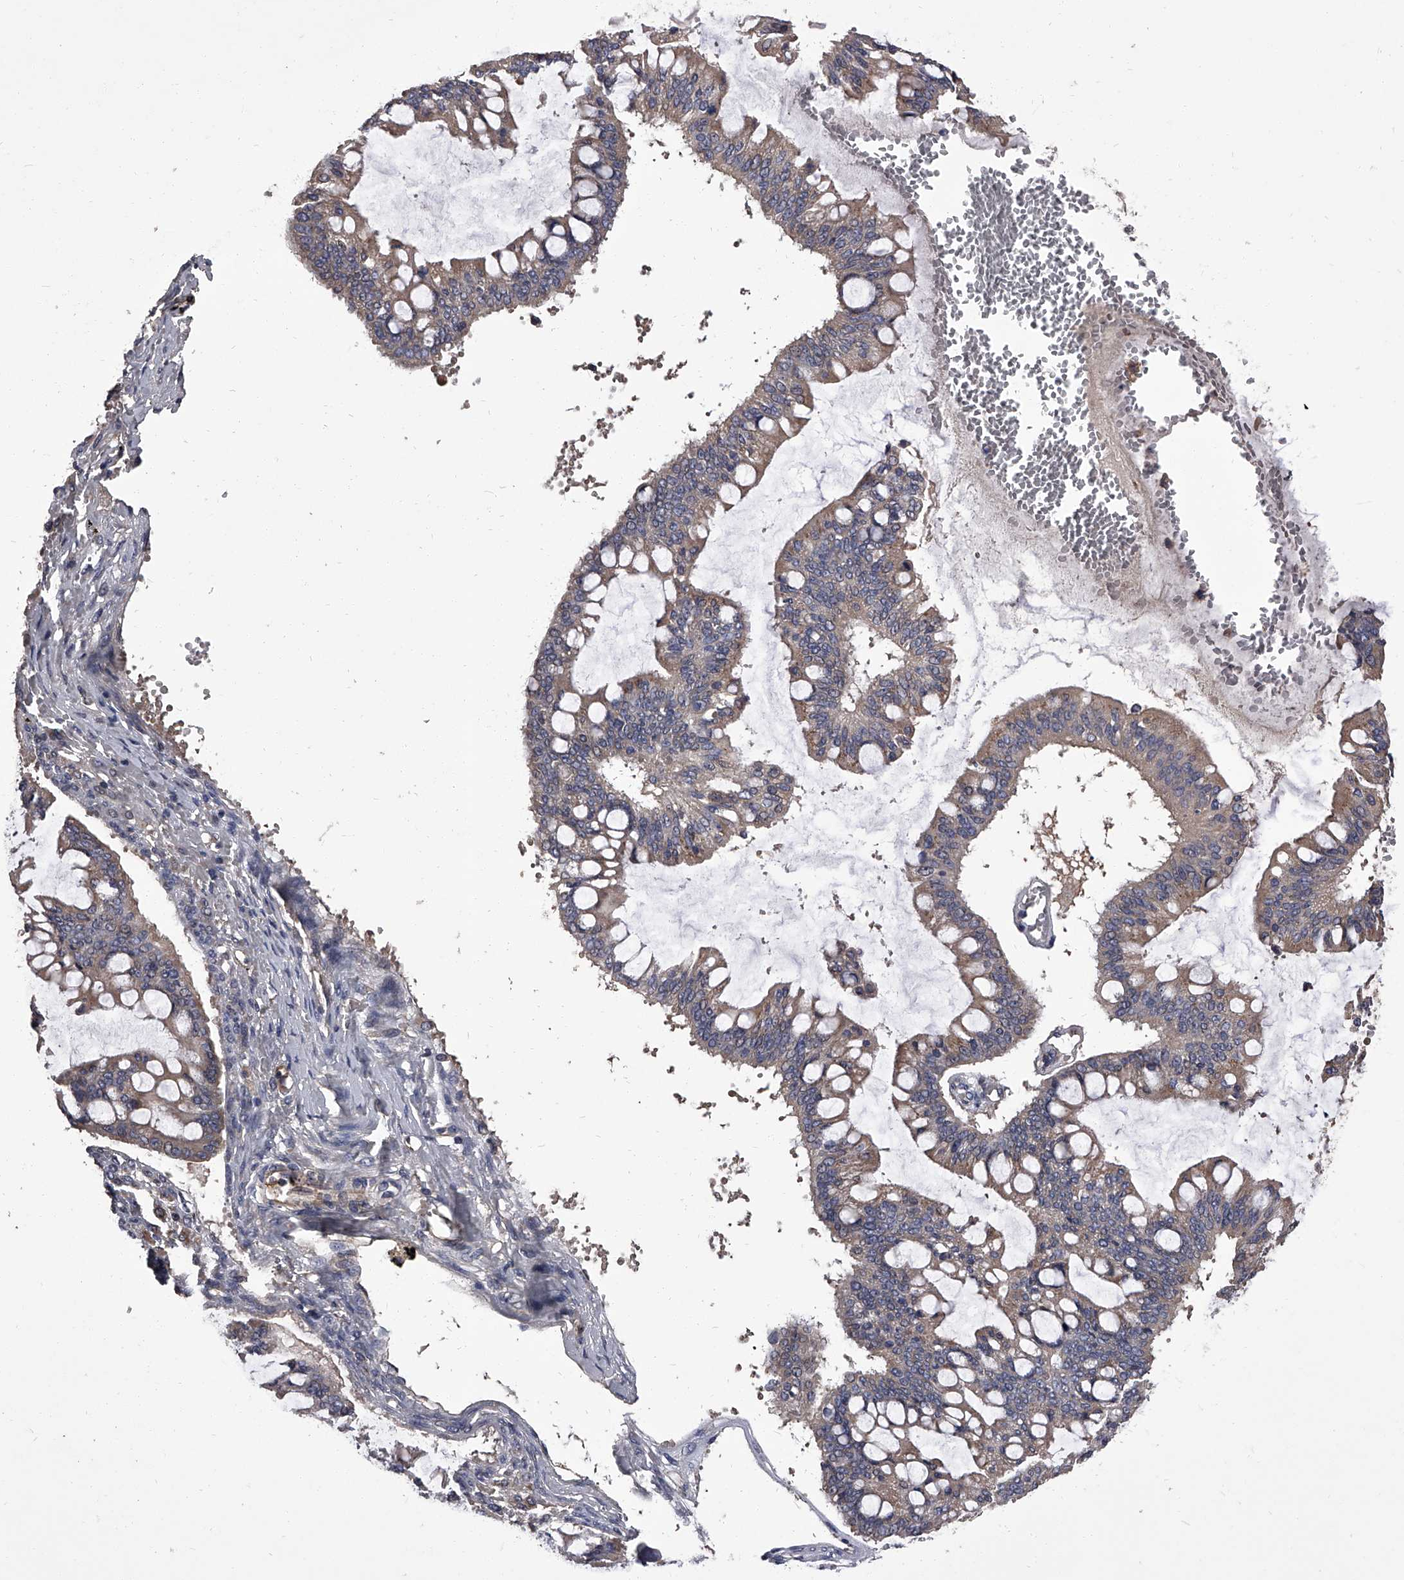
{"staining": {"intensity": "weak", "quantity": "25%-75%", "location": "cytoplasmic/membranous"}, "tissue": "ovarian cancer", "cell_type": "Tumor cells", "image_type": "cancer", "snomed": [{"axis": "morphology", "description": "Cystadenocarcinoma, mucinous, NOS"}, {"axis": "topography", "description": "Ovary"}], "caption": "Immunohistochemistry (DAB (3,3'-diaminobenzidine)) staining of ovarian mucinous cystadenocarcinoma shows weak cytoplasmic/membranous protein staining in about 25%-75% of tumor cells. (IHC, brightfield microscopy, high magnification).", "gene": "STK36", "patient": {"sex": "female", "age": 73}}